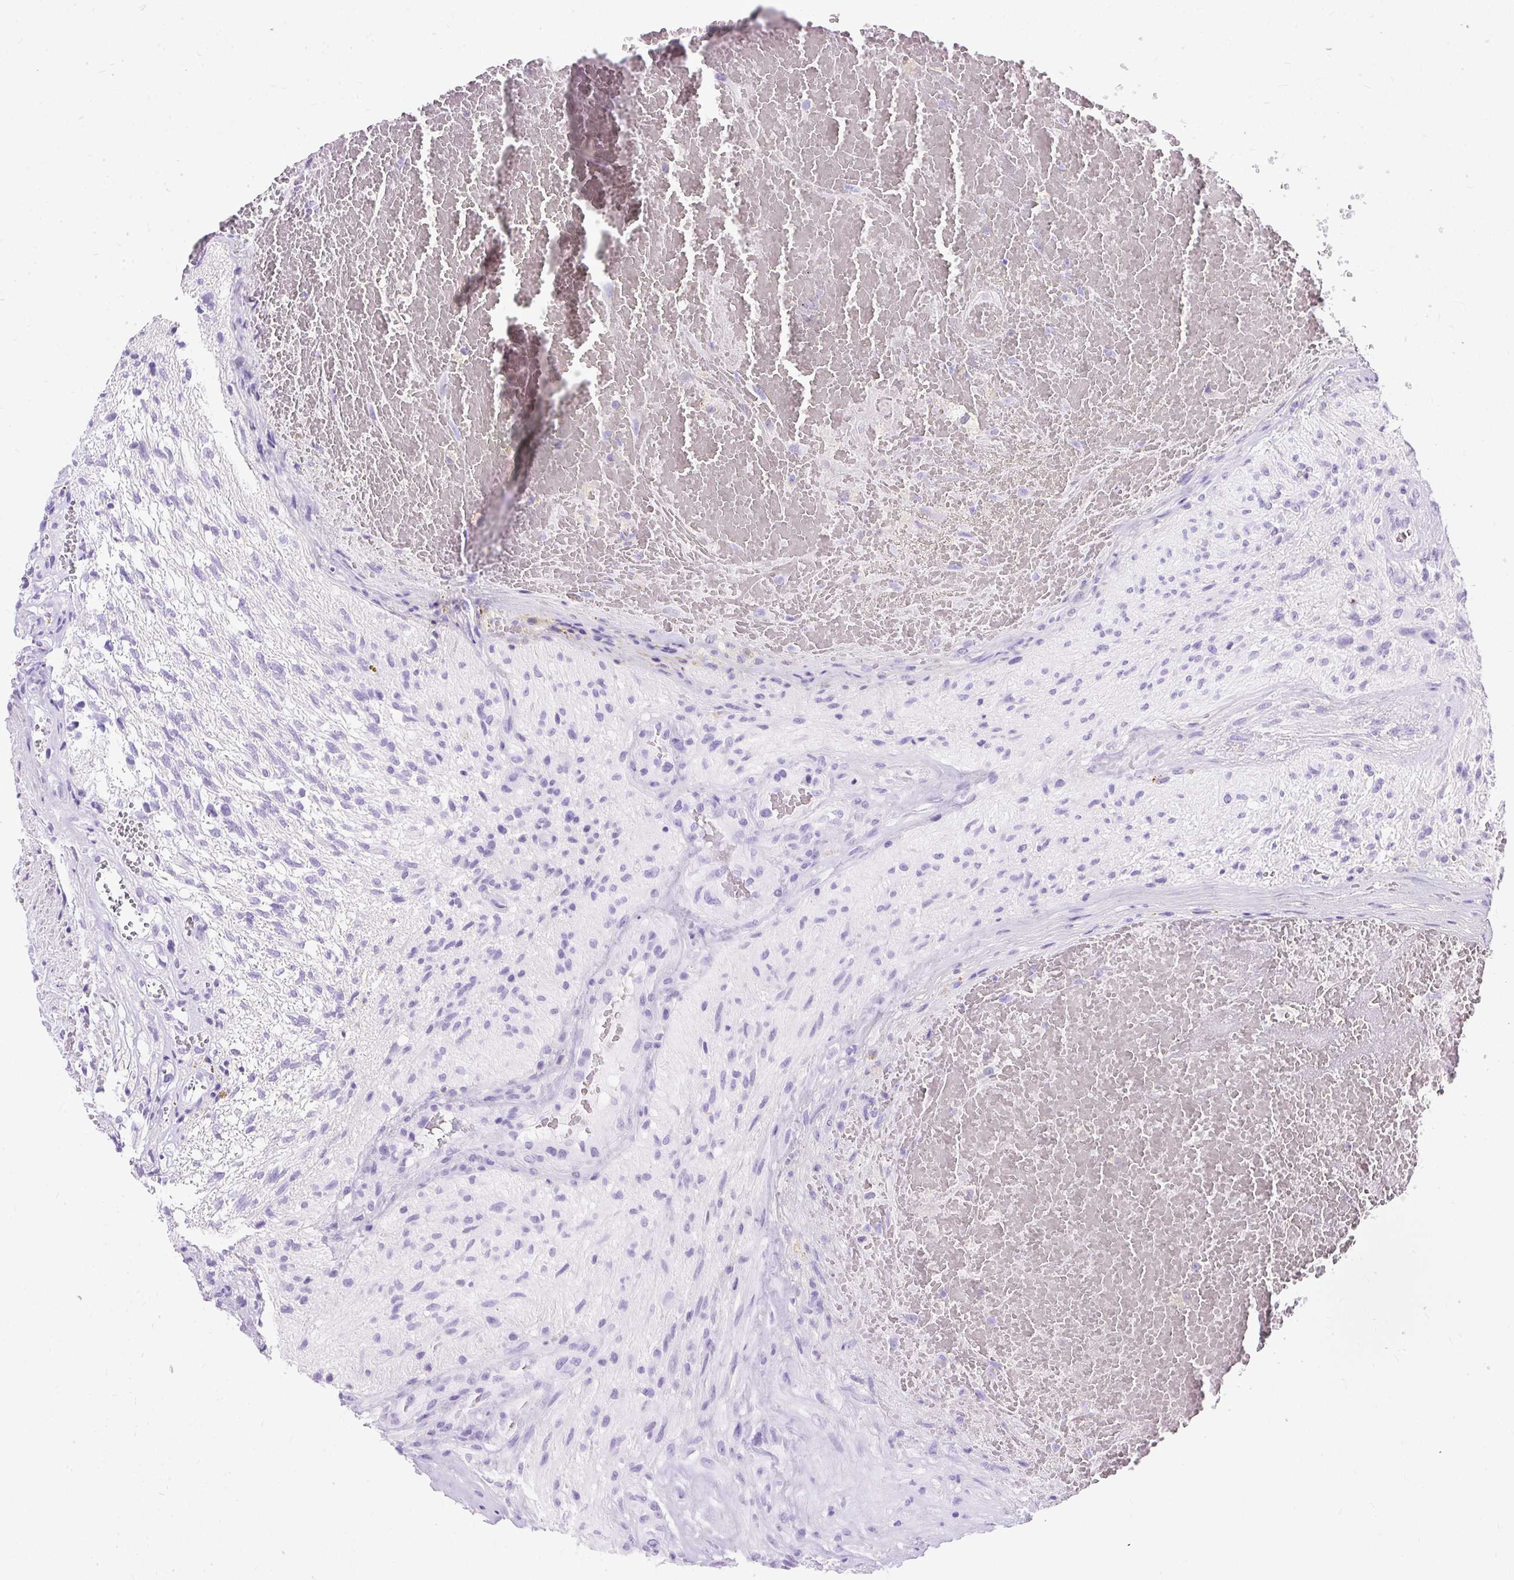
{"staining": {"intensity": "negative", "quantity": "none", "location": "none"}, "tissue": "glioma", "cell_type": "Tumor cells", "image_type": "cancer", "snomed": [{"axis": "morphology", "description": "Glioma, malignant, High grade"}, {"axis": "topography", "description": "Brain"}], "caption": "Glioma was stained to show a protein in brown. There is no significant staining in tumor cells.", "gene": "PVALB", "patient": {"sex": "male", "age": 56}}